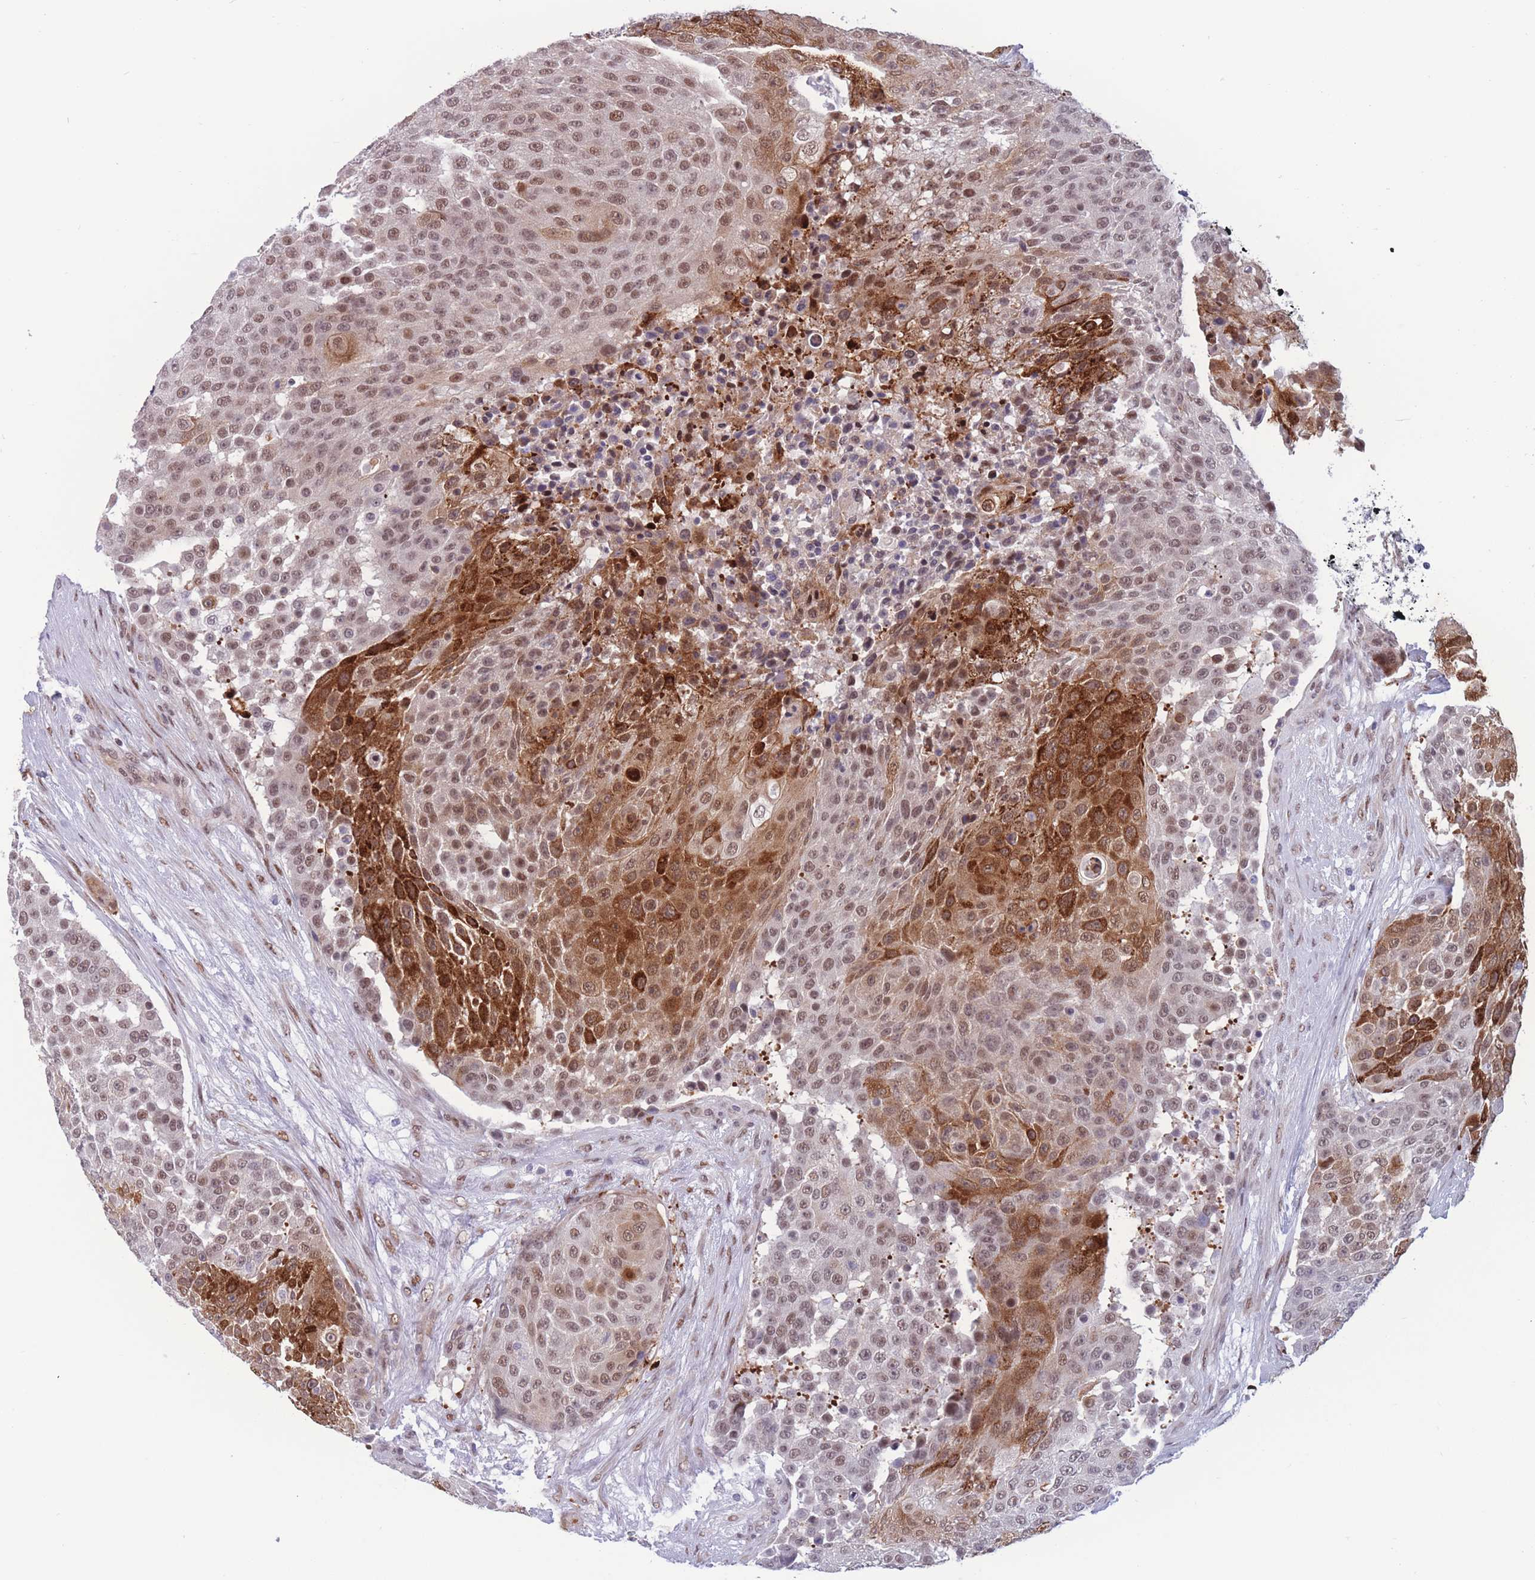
{"staining": {"intensity": "strong", "quantity": "<25%", "location": "cytoplasmic/membranous,nuclear"}, "tissue": "urothelial cancer", "cell_type": "Tumor cells", "image_type": "cancer", "snomed": [{"axis": "morphology", "description": "Urothelial carcinoma, High grade"}, {"axis": "topography", "description": "Urinary bladder"}], "caption": "Urothelial cancer tissue exhibits strong cytoplasmic/membranous and nuclear positivity in approximately <25% of tumor cells, visualized by immunohistochemistry.", "gene": "BCL9L", "patient": {"sex": "female", "age": 63}}